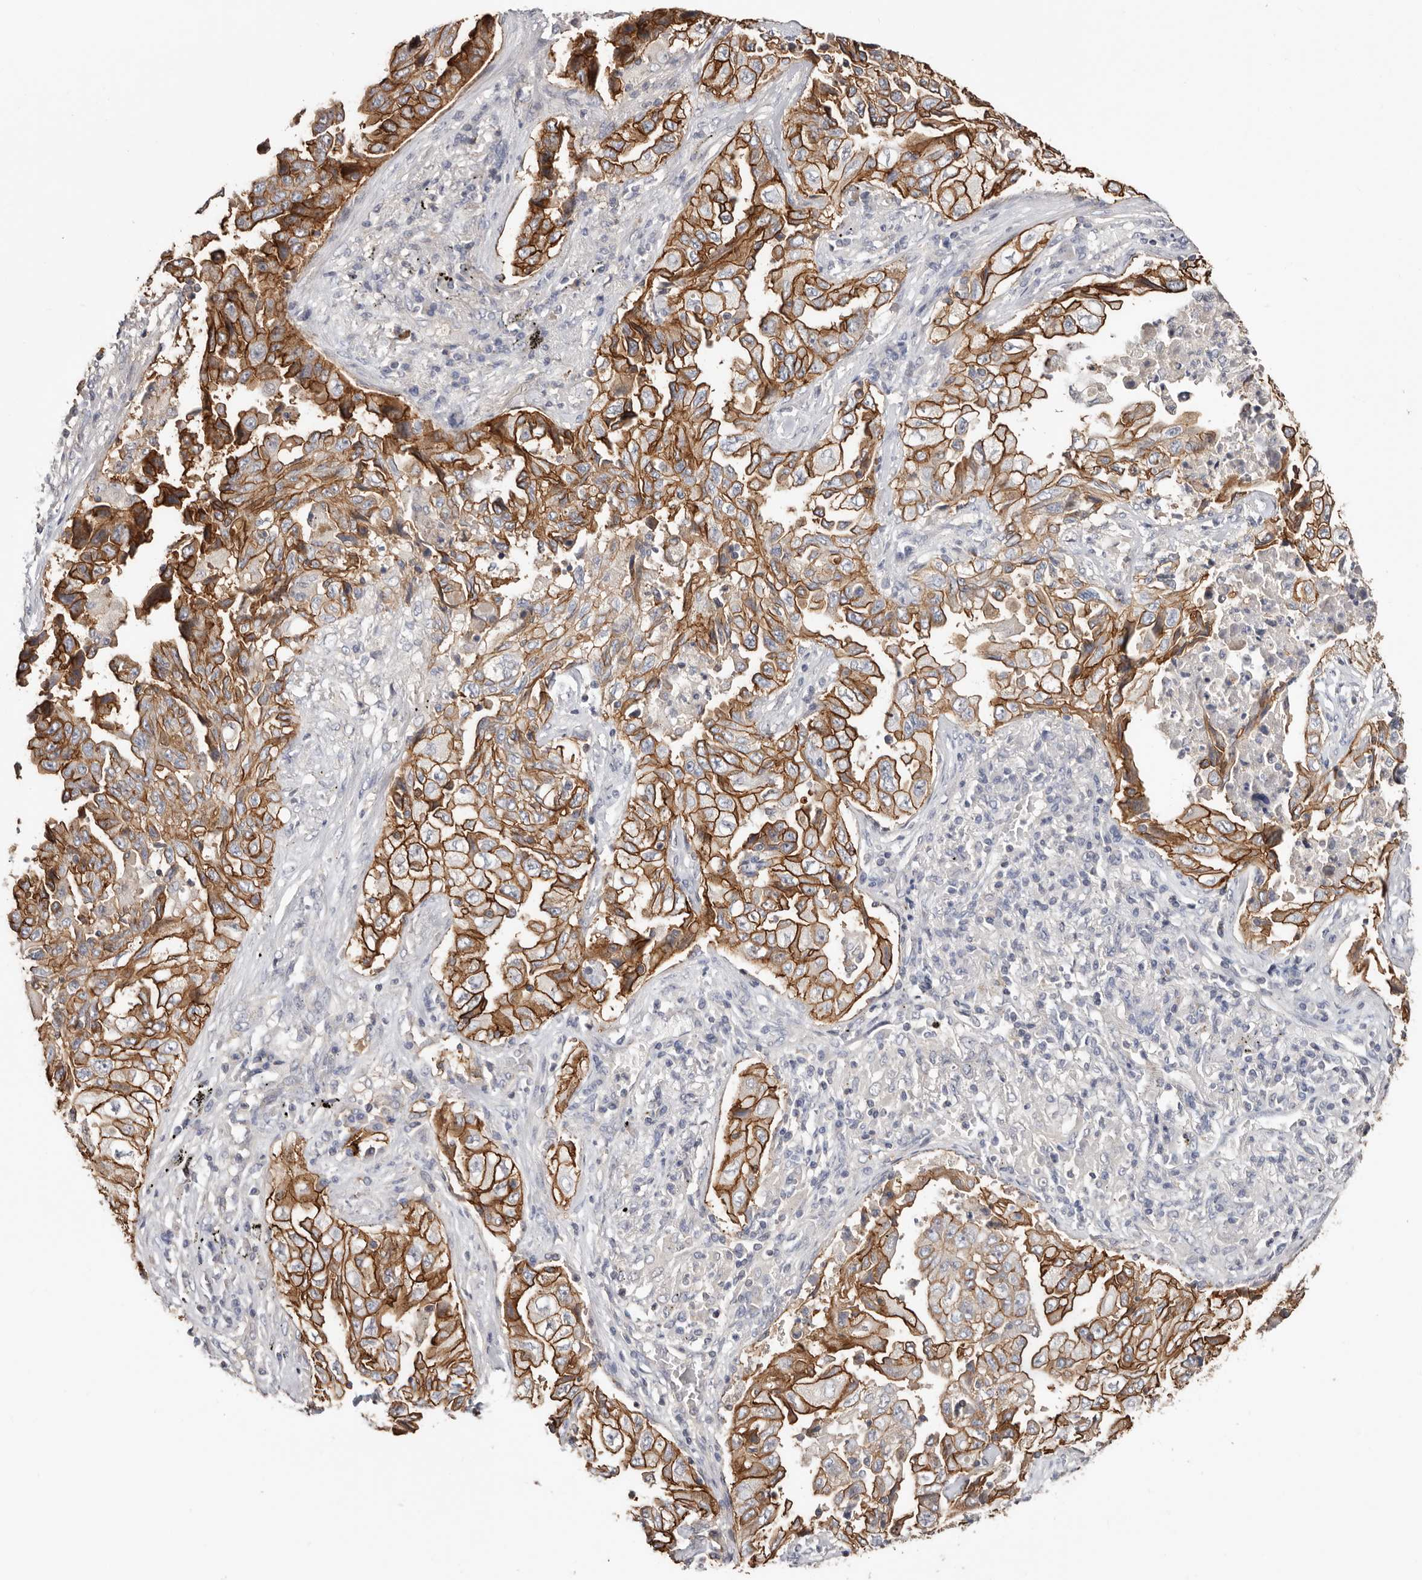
{"staining": {"intensity": "moderate", "quantity": ">75%", "location": "cytoplasmic/membranous"}, "tissue": "lung cancer", "cell_type": "Tumor cells", "image_type": "cancer", "snomed": [{"axis": "morphology", "description": "Adenocarcinoma, NOS"}, {"axis": "topography", "description": "Lung"}], "caption": "Tumor cells demonstrate medium levels of moderate cytoplasmic/membranous staining in about >75% of cells in human lung cancer. Using DAB (3,3'-diaminobenzidine) (brown) and hematoxylin (blue) stains, captured at high magnification using brightfield microscopy.", "gene": "S100A14", "patient": {"sex": "female", "age": 51}}